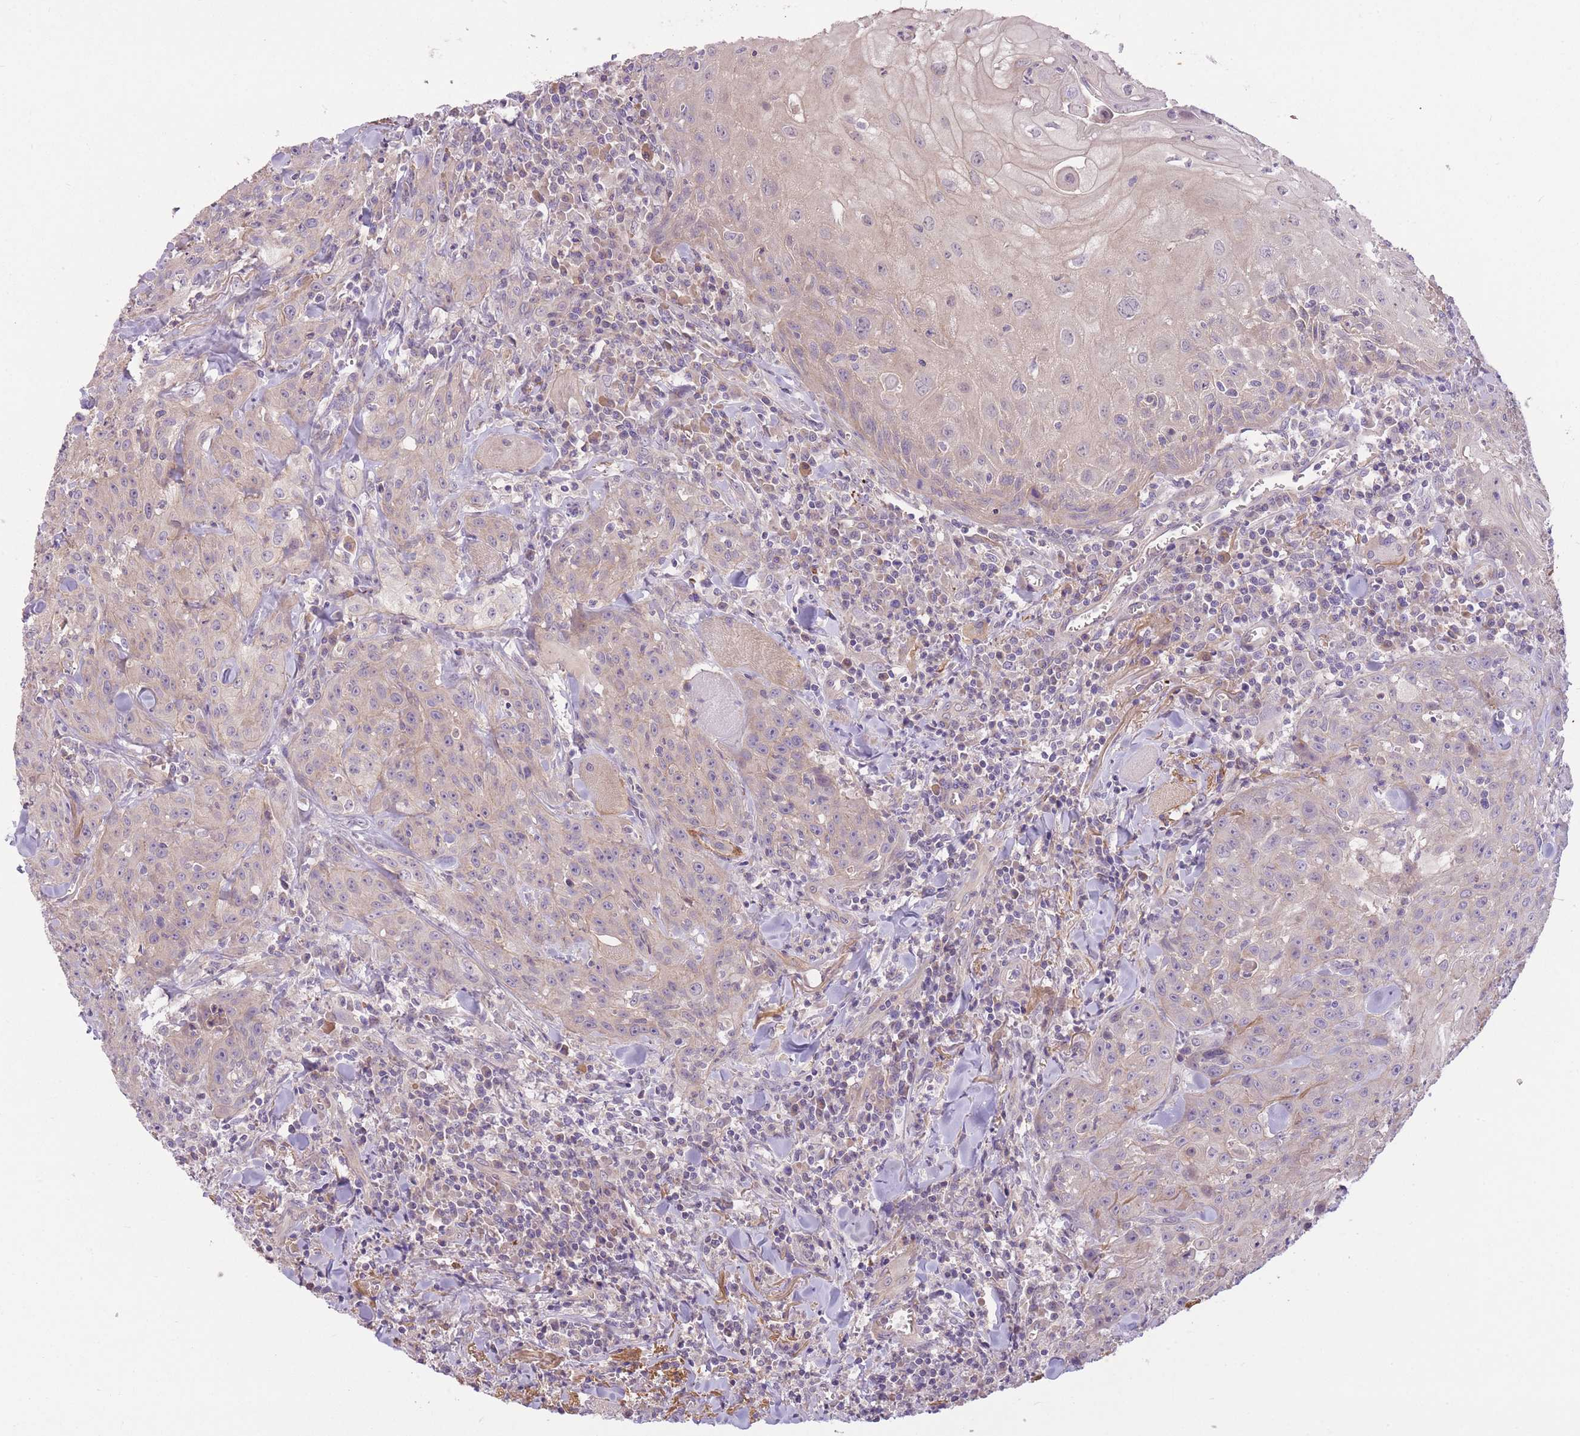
{"staining": {"intensity": "weak", "quantity": "25%-75%", "location": "cytoplasmic/membranous"}, "tissue": "head and neck cancer", "cell_type": "Tumor cells", "image_type": "cancer", "snomed": [{"axis": "morphology", "description": "Normal tissue, NOS"}, {"axis": "morphology", "description": "Squamous cell carcinoma, NOS"}, {"axis": "topography", "description": "Oral tissue"}, {"axis": "topography", "description": "Head-Neck"}], "caption": "IHC (DAB (3,3'-diaminobenzidine)) staining of head and neck cancer exhibits weak cytoplasmic/membranous protein positivity in approximately 25%-75% of tumor cells. Using DAB (brown) and hematoxylin (blue) stains, captured at high magnification using brightfield microscopy.", "gene": "REV1", "patient": {"sex": "female", "age": 70}}